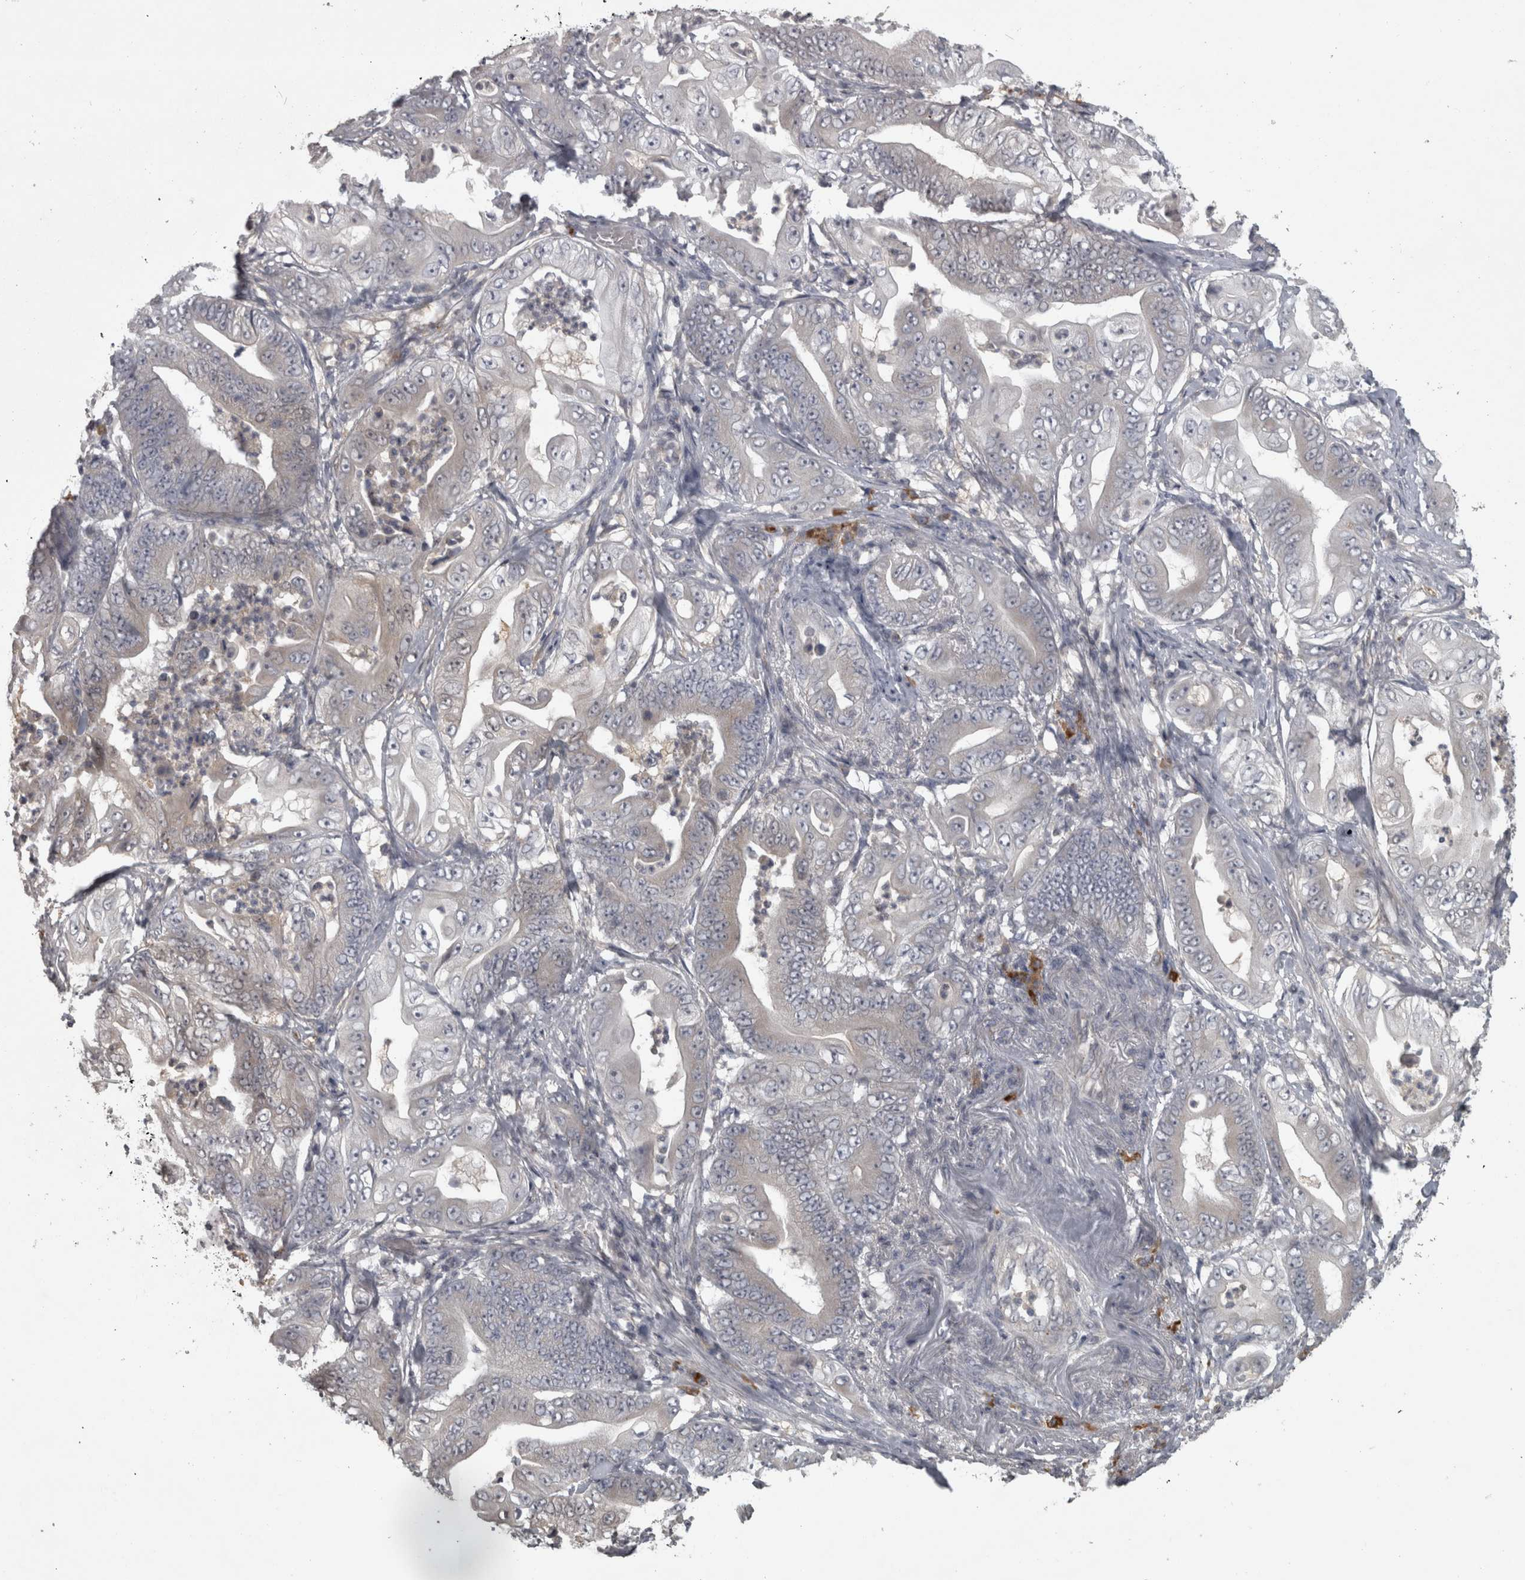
{"staining": {"intensity": "negative", "quantity": "none", "location": "none"}, "tissue": "stomach cancer", "cell_type": "Tumor cells", "image_type": "cancer", "snomed": [{"axis": "morphology", "description": "Adenocarcinoma, NOS"}, {"axis": "topography", "description": "Stomach"}], "caption": "Tumor cells are negative for brown protein staining in adenocarcinoma (stomach). The staining was performed using DAB to visualize the protein expression in brown, while the nuclei were stained in blue with hematoxylin (Magnification: 20x).", "gene": "SLCO5A1", "patient": {"sex": "female", "age": 73}}